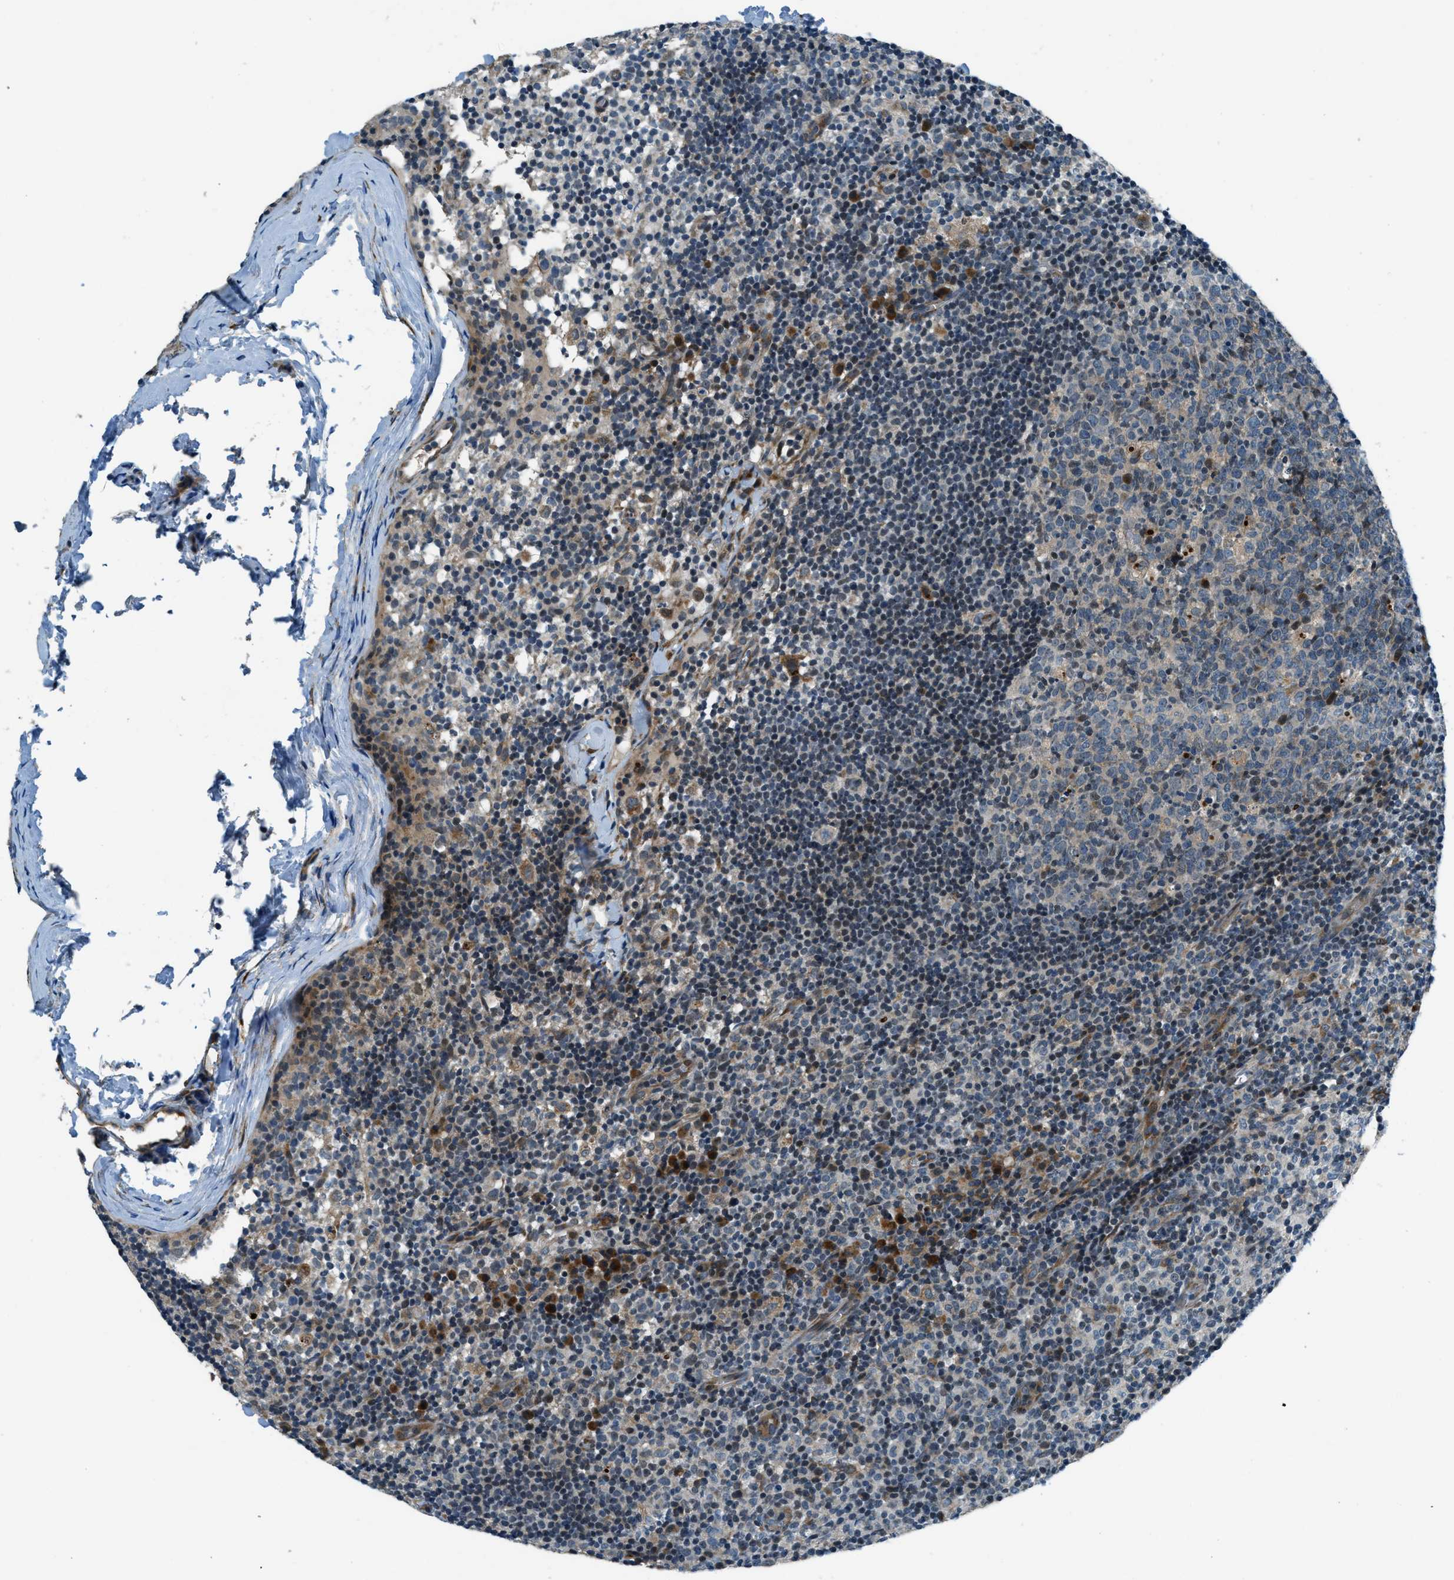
{"staining": {"intensity": "weak", "quantity": "25%-75%", "location": "cytoplasmic/membranous"}, "tissue": "lymph node", "cell_type": "Germinal center cells", "image_type": "normal", "snomed": [{"axis": "morphology", "description": "Normal tissue, NOS"}, {"axis": "morphology", "description": "Inflammation, NOS"}, {"axis": "topography", "description": "Lymph node"}], "caption": "High-power microscopy captured an IHC histopathology image of unremarkable lymph node, revealing weak cytoplasmic/membranous staining in approximately 25%-75% of germinal center cells. (DAB (3,3'-diaminobenzidine) = brown stain, brightfield microscopy at high magnification).", "gene": "GINM1", "patient": {"sex": "male", "age": 55}}